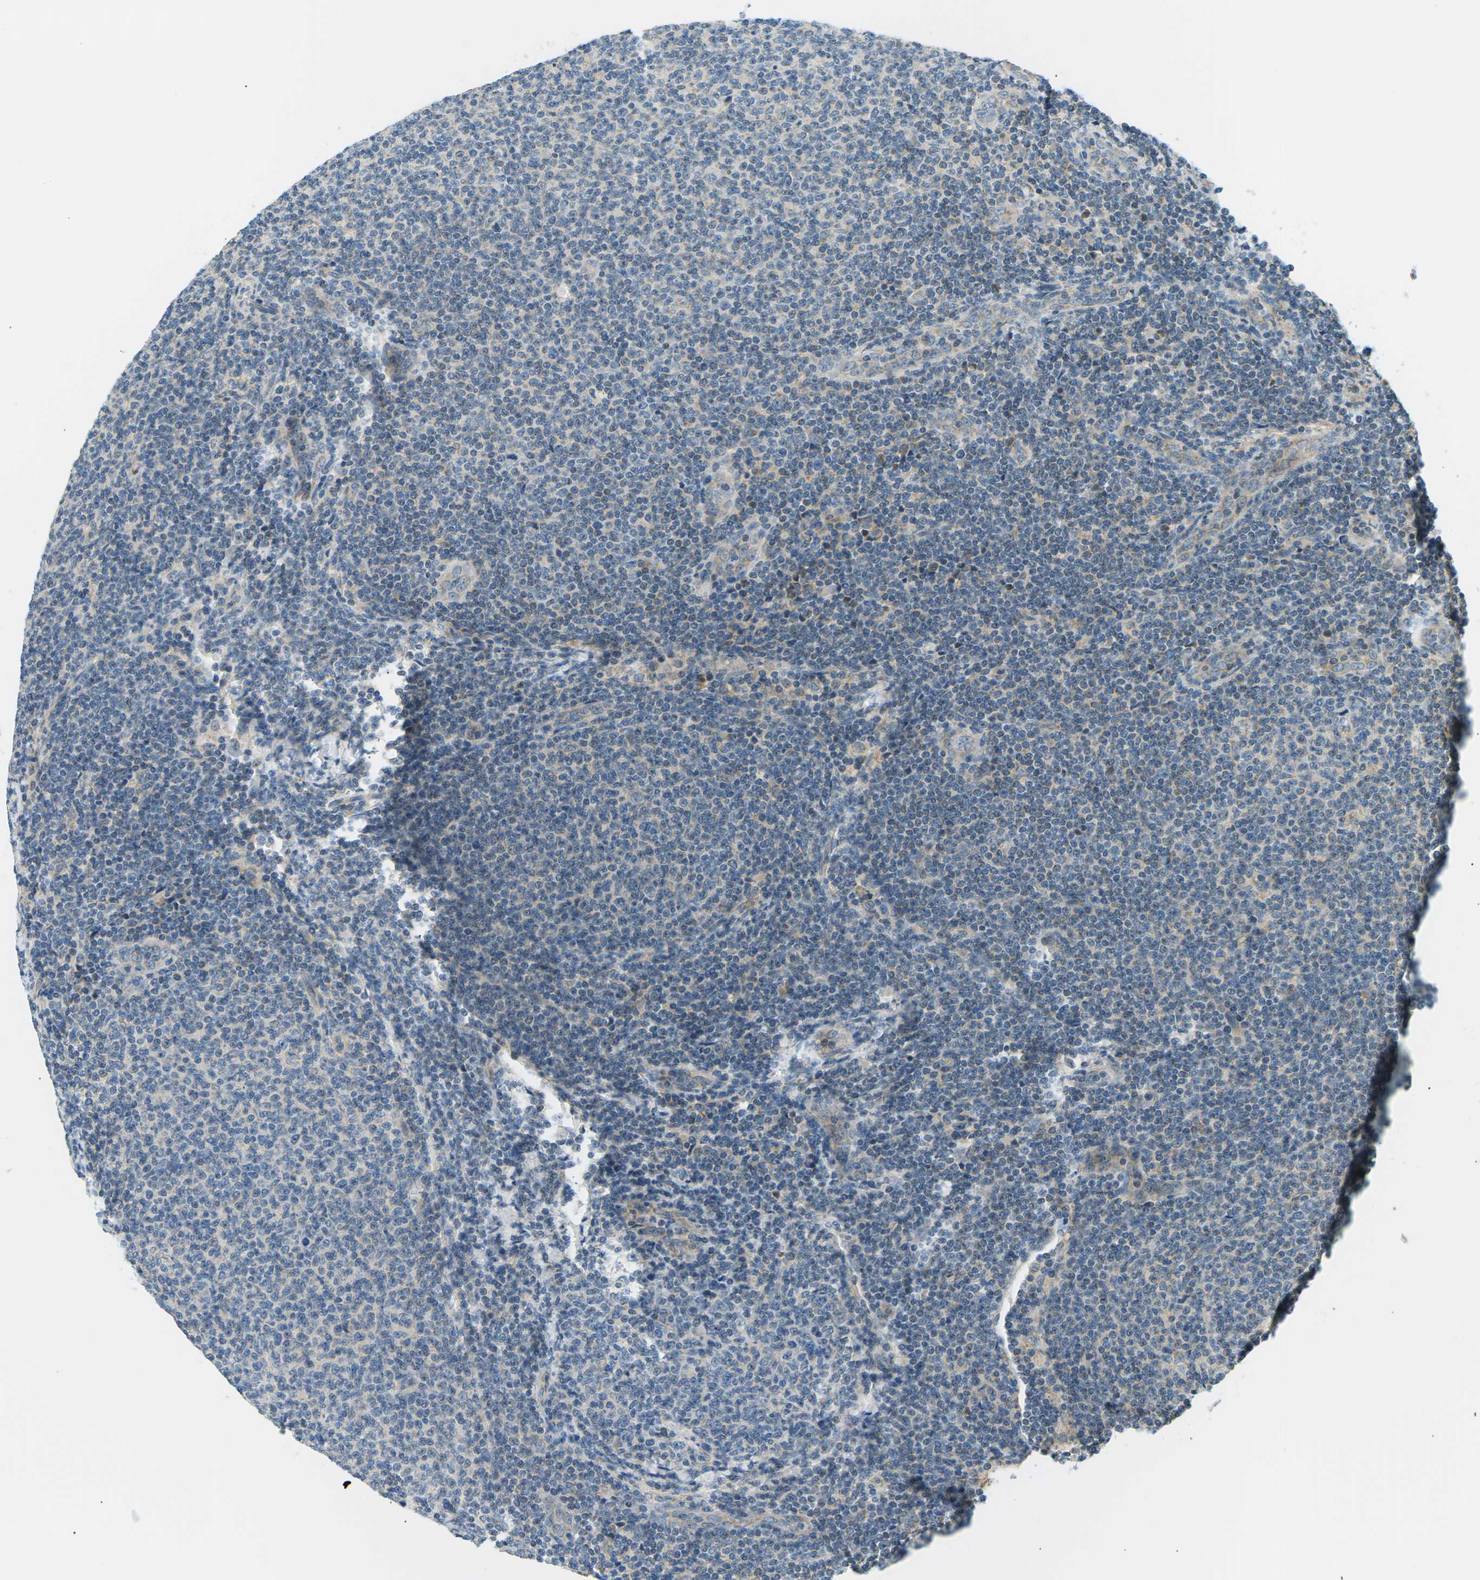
{"staining": {"intensity": "negative", "quantity": "none", "location": "none"}, "tissue": "lymphoma", "cell_type": "Tumor cells", "image_type": "cancer", "snomed": [{"axis": "morphology", "description": "Malignant lymphoma, non-Hodgkin's type, Low grade"}, {"axis": "topography", "description": "Lymph node"}], "caption": "Tumor cells show no significant expression in low-grade malignant lymphoma, non-Hodgkin's type.", "gene": "TBC1D8", "patient": {"sex": "male", "age": 66}}